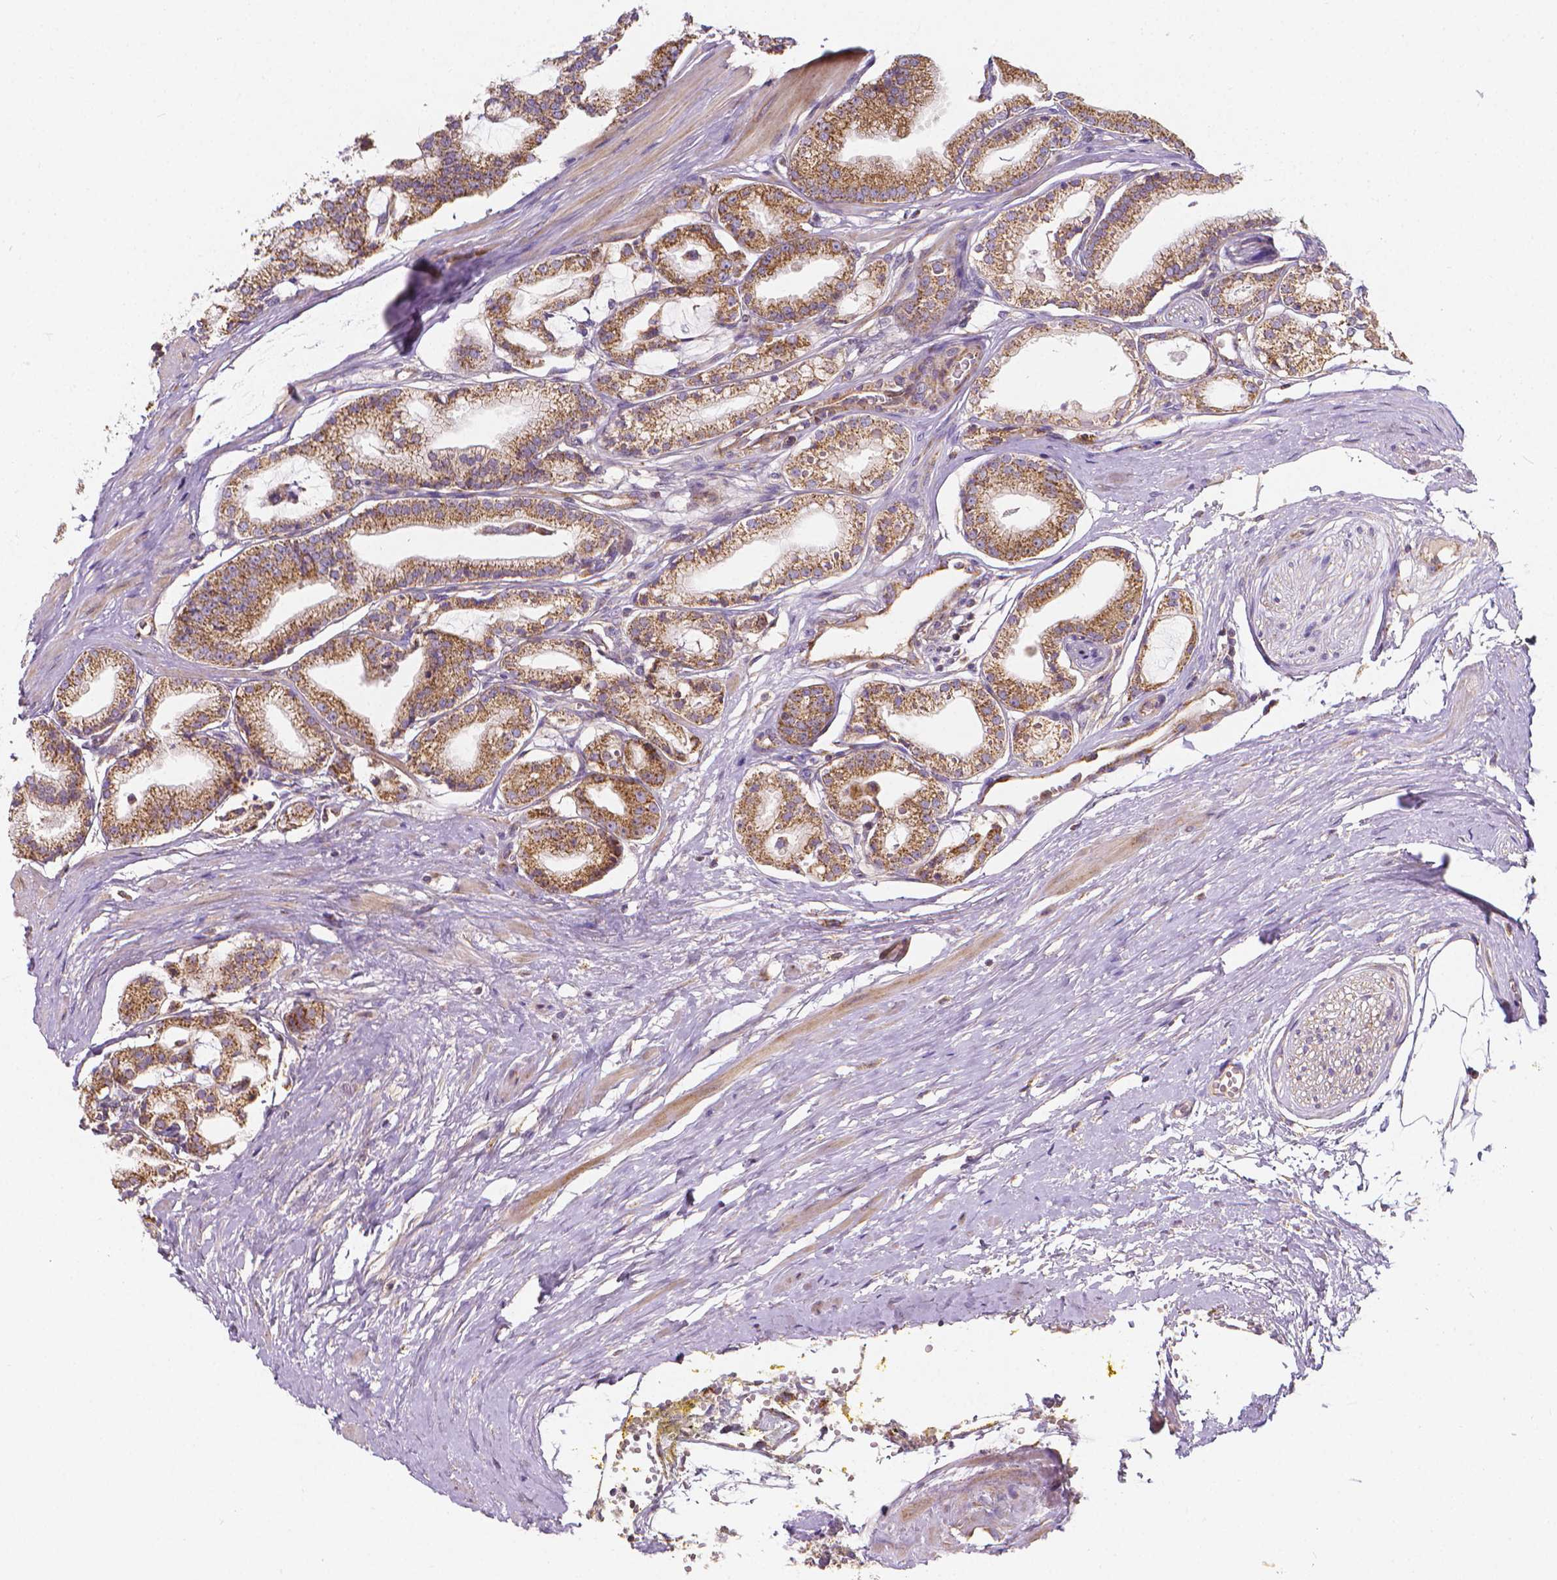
{"staining": {"intensity": "moderate", "quantity": ">75%", "location": "cytoplasmic/membranous"}, "tissue": "prostate cancer", "cell_type": "Tumor cells", "image_type": "cancer", "snomed": [{"axis": "morphology", "description": "Adenocarcinoma, High grade"}, {"axis": "topography", "description": "Prostate"}], "caption": "Immunohistochemical staining of human prostate cancer (high-grade adenocarcinoma) shows moderate cytoplasmic/membranous protein expression in approximately >75% of tumor cells.", "gene": "SNCAIP", "patient": {"sex": "male", "age": 71}}